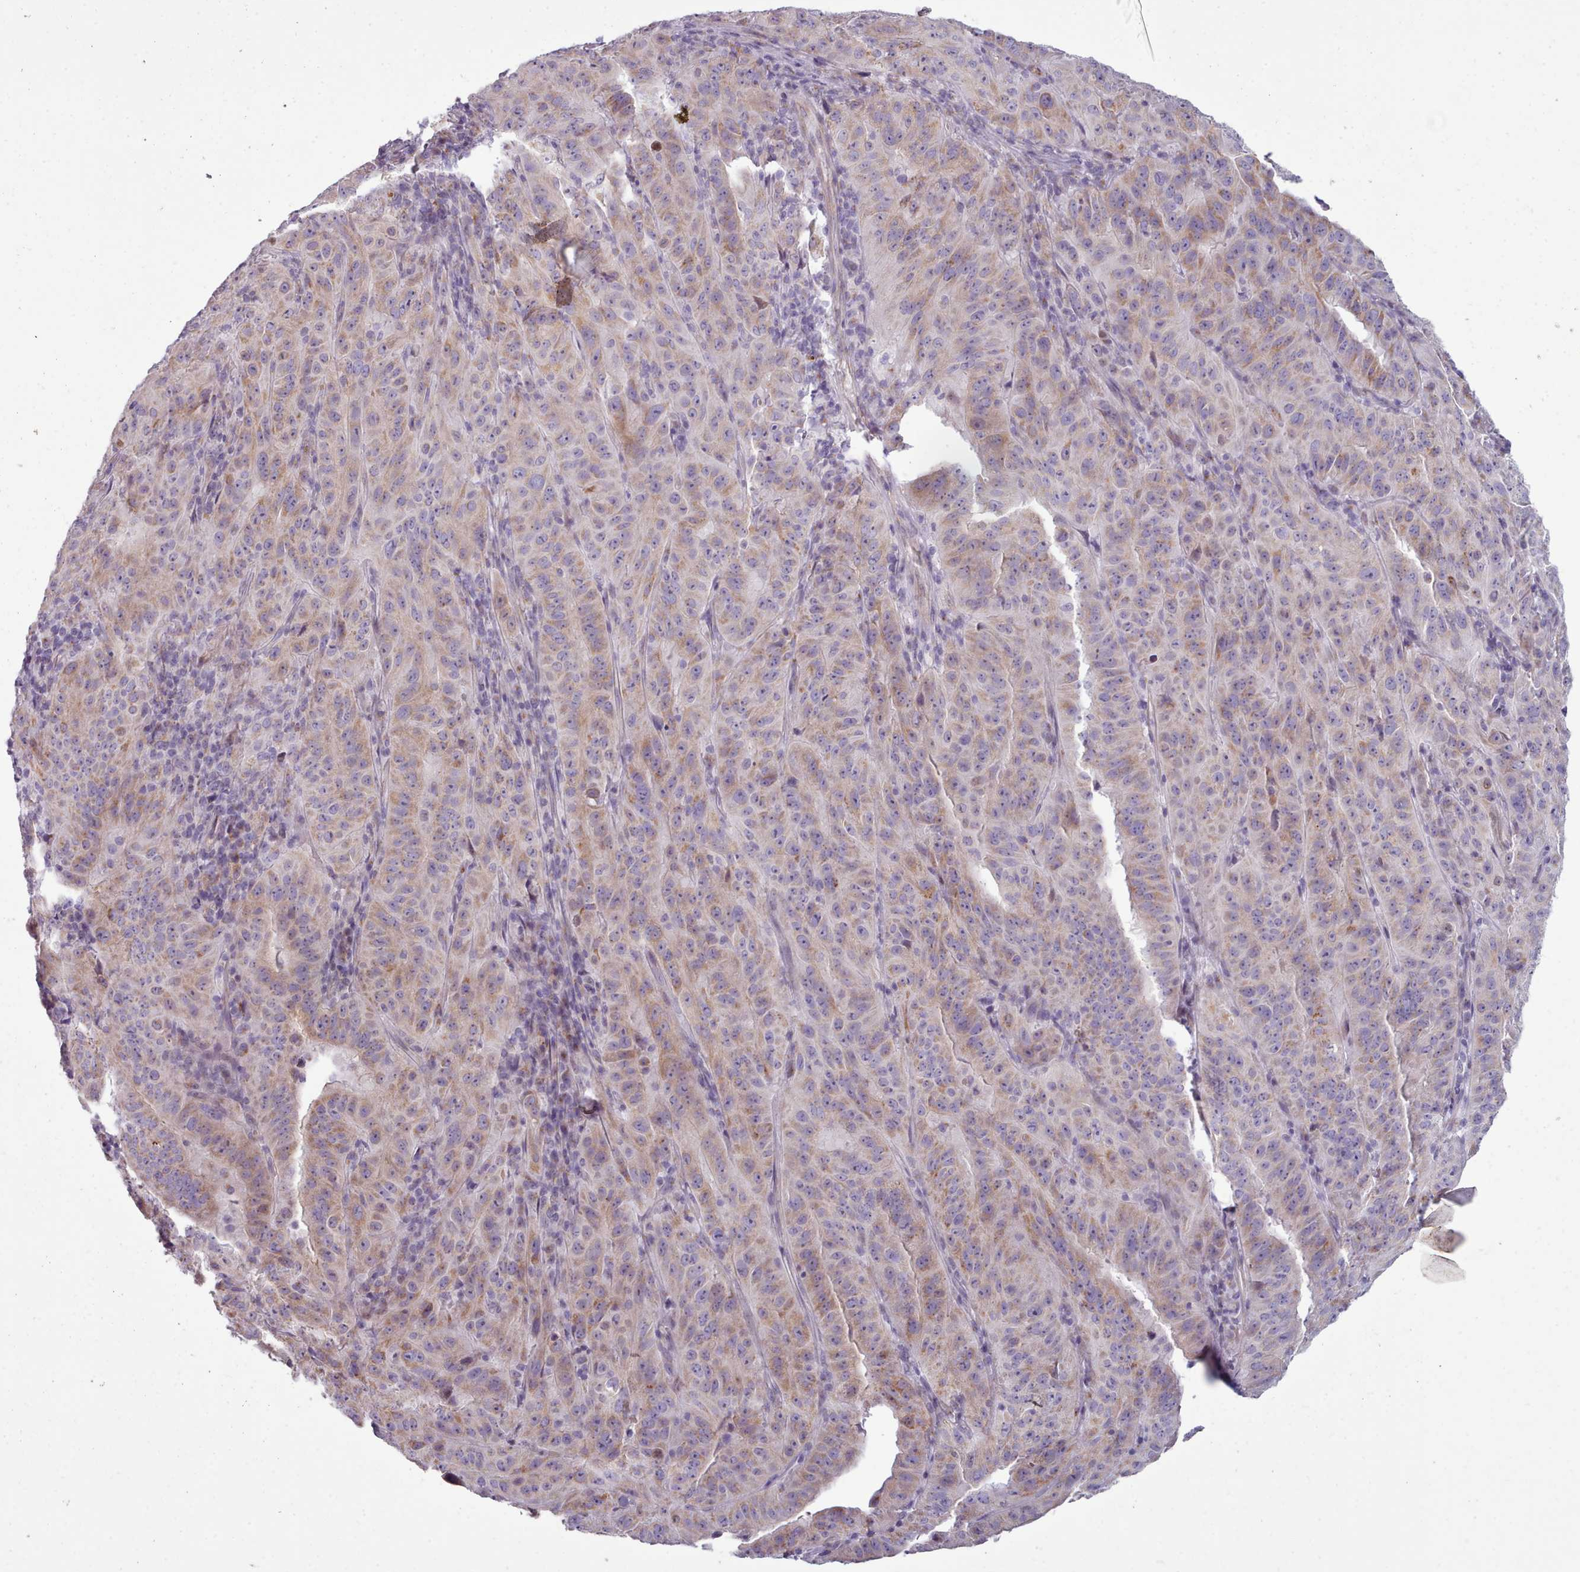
{"staining": {"intensity": "weak", "quantity": "25%-75%", "location": "cytoplasmic/membranous"}, "tissue": "pancreatic cancer", "cell_type": "Tumor cells", "image_type": "cancer", "snomed": [{"axis": "morphology", "description": "Adenocarcinoma, NOS"}, {"axis": "topography", "description": "Pancreas"}], "caption": "Adenocarcinoma (pancreatic) stained with a brown dye demonstrates weak cytoplasmic/membranous positive staining in about 25%-75% of tumor cells.", "gene": "SLC52A3", "patient": {"sex": "male", "age": 63}}